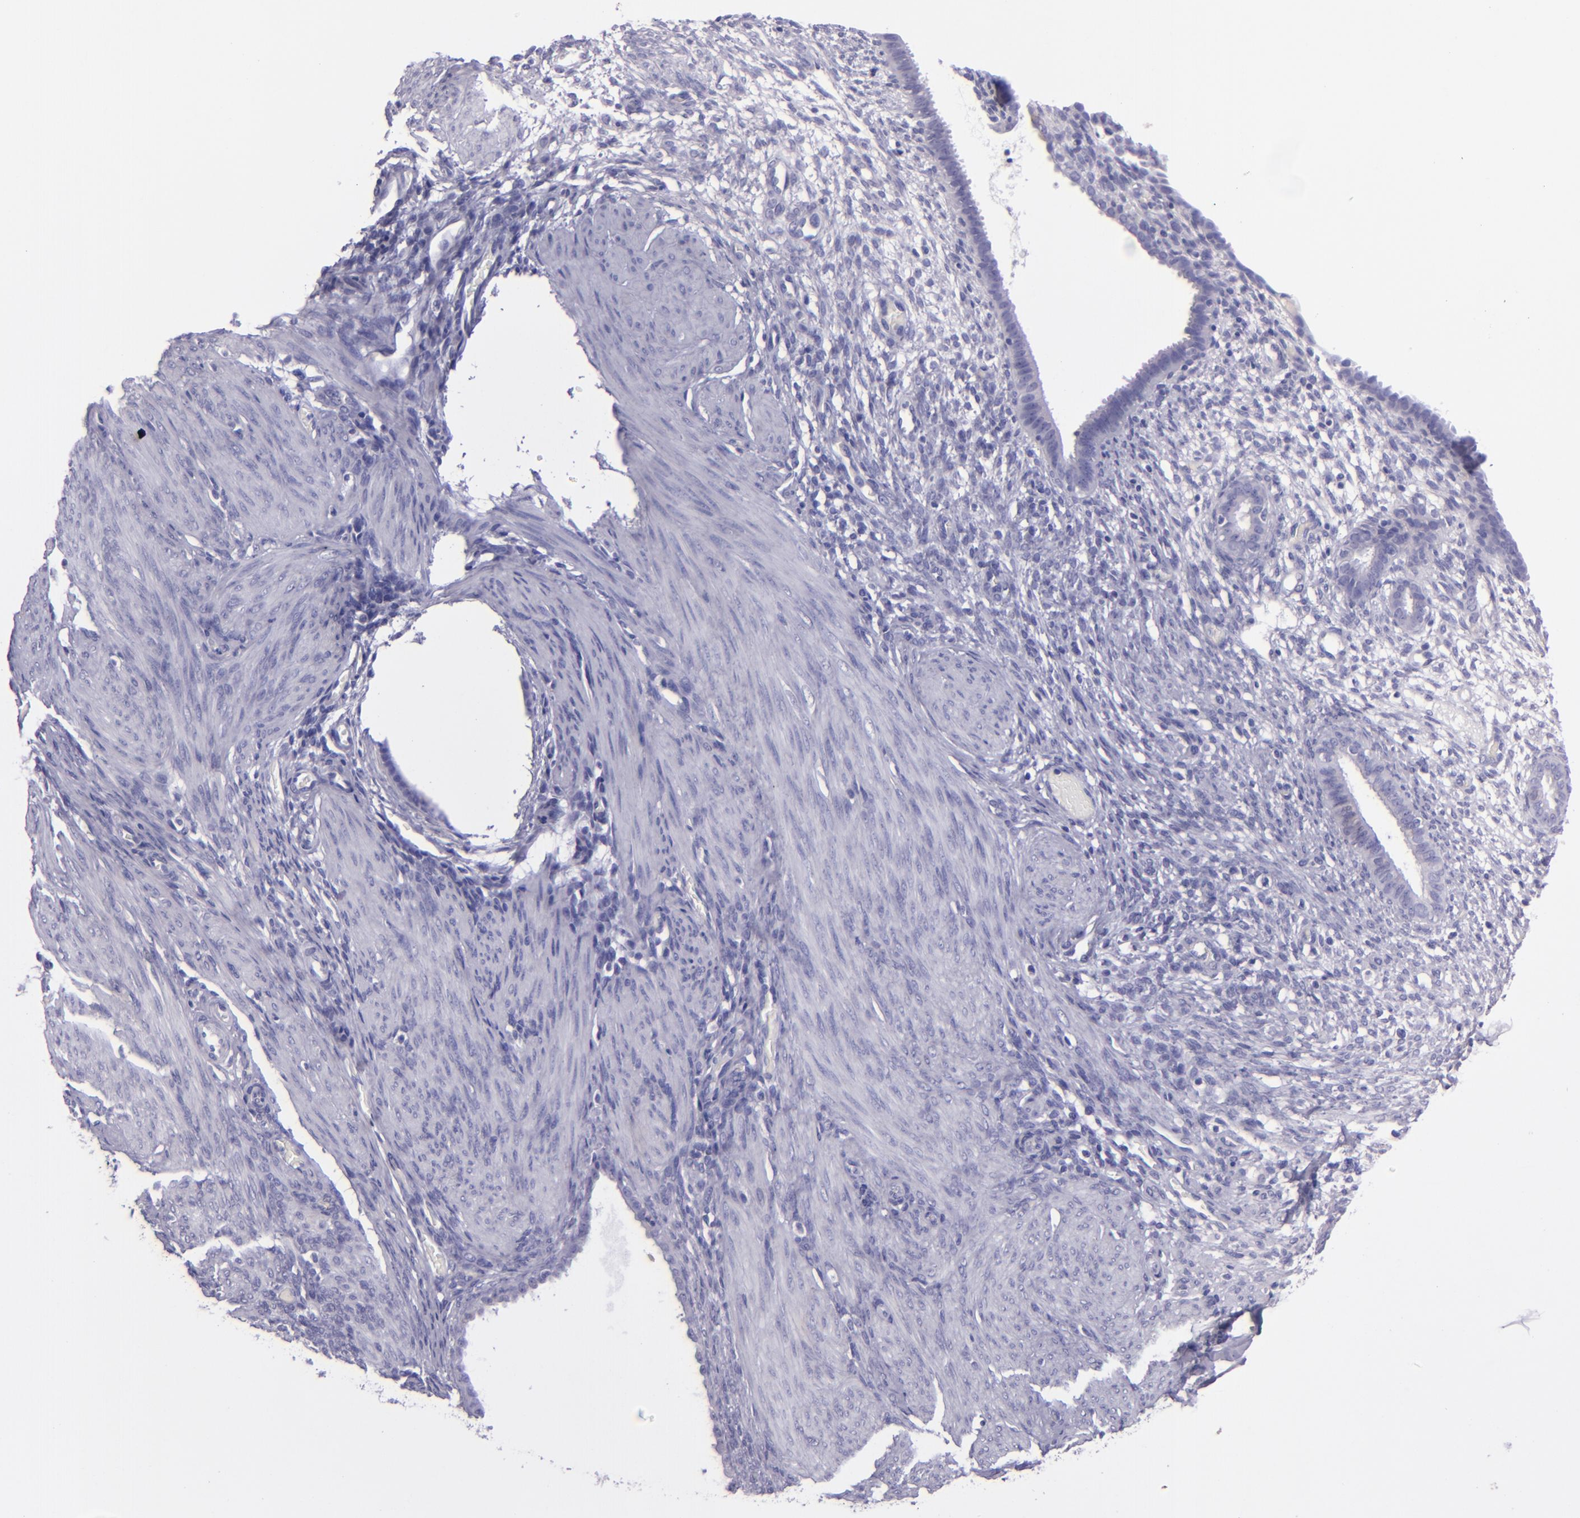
{"staining": {"intensity": "negative", "quantity": "none", "location": "none"}, "tissue": "endometrium", "cell_type": "Cells in endometrial stroma", "image_type": "normal", "snomed": [{"axis": "morphology", "description": "Normal tissue, NOS"}, {"axis": "topography", "description": "Endometrium"}], "caption": "This is an immunohistochemistry histopathology image of benign endometrium. There is no positivity in cells in endometrial stroma.", "gene": "MUC5AC", "patient": {"sex": "female", "age": 72}}